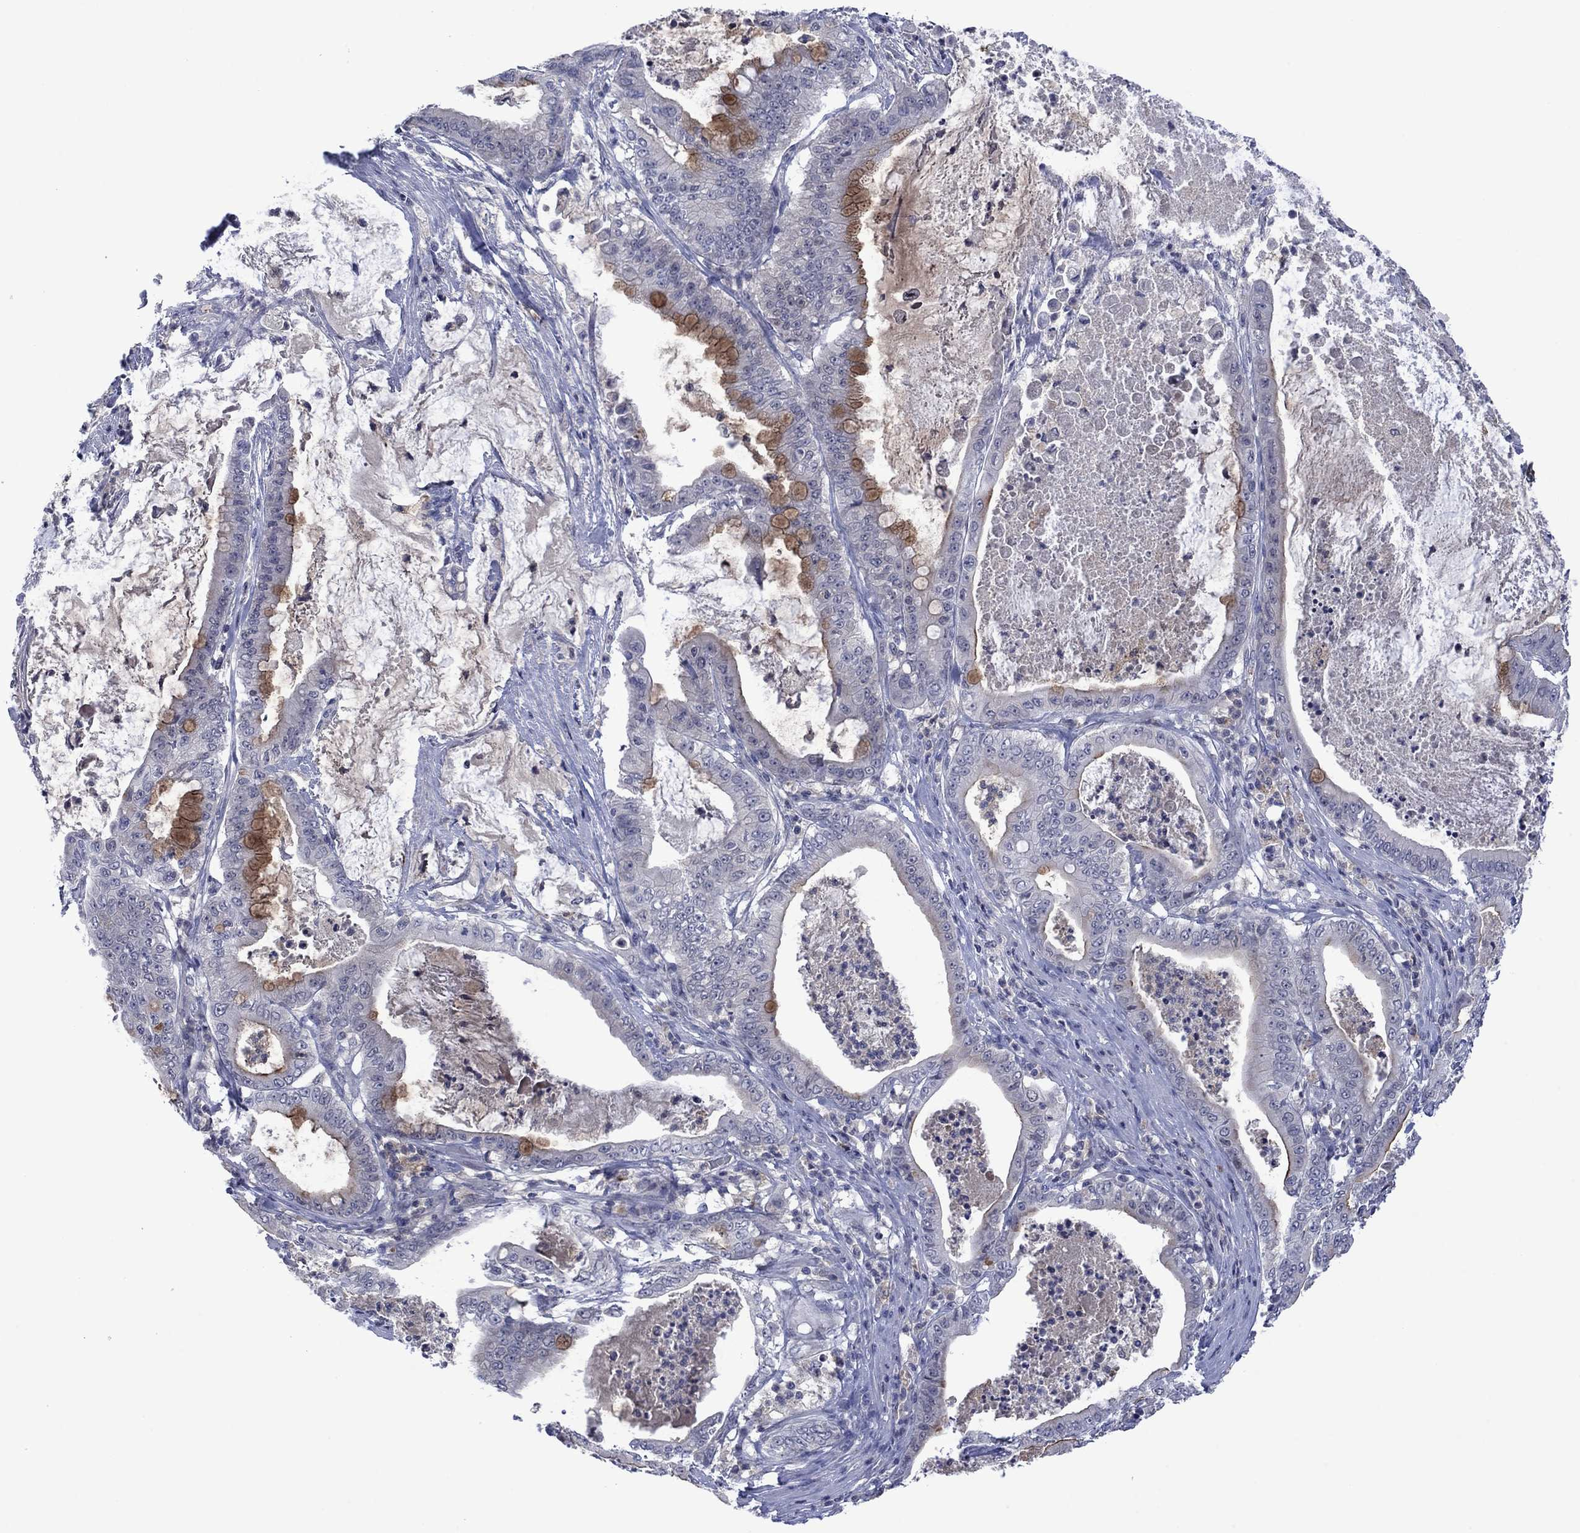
{"staining": {"intensity": "moderate", "quantity": "<25%", "location": "cytoplasmic/membranous"}, "tissue": "pancreatic cancer", "cell_type": "Tumor cells", "image_type": "cancer", "snomed": [{"axis": "morphology", "description": "Adenocarcinoma, NOS"}, {"axis": "topography", "description": "Pancreas"}], "caption": "Moderate cytoplasmic/membranous protein positivity is appreciated in about <25% of tumor cells in pancreatic cancer (adenocarcinoma).", "gene": "AGL", "patient": {"sex": "male", "age": 71}}